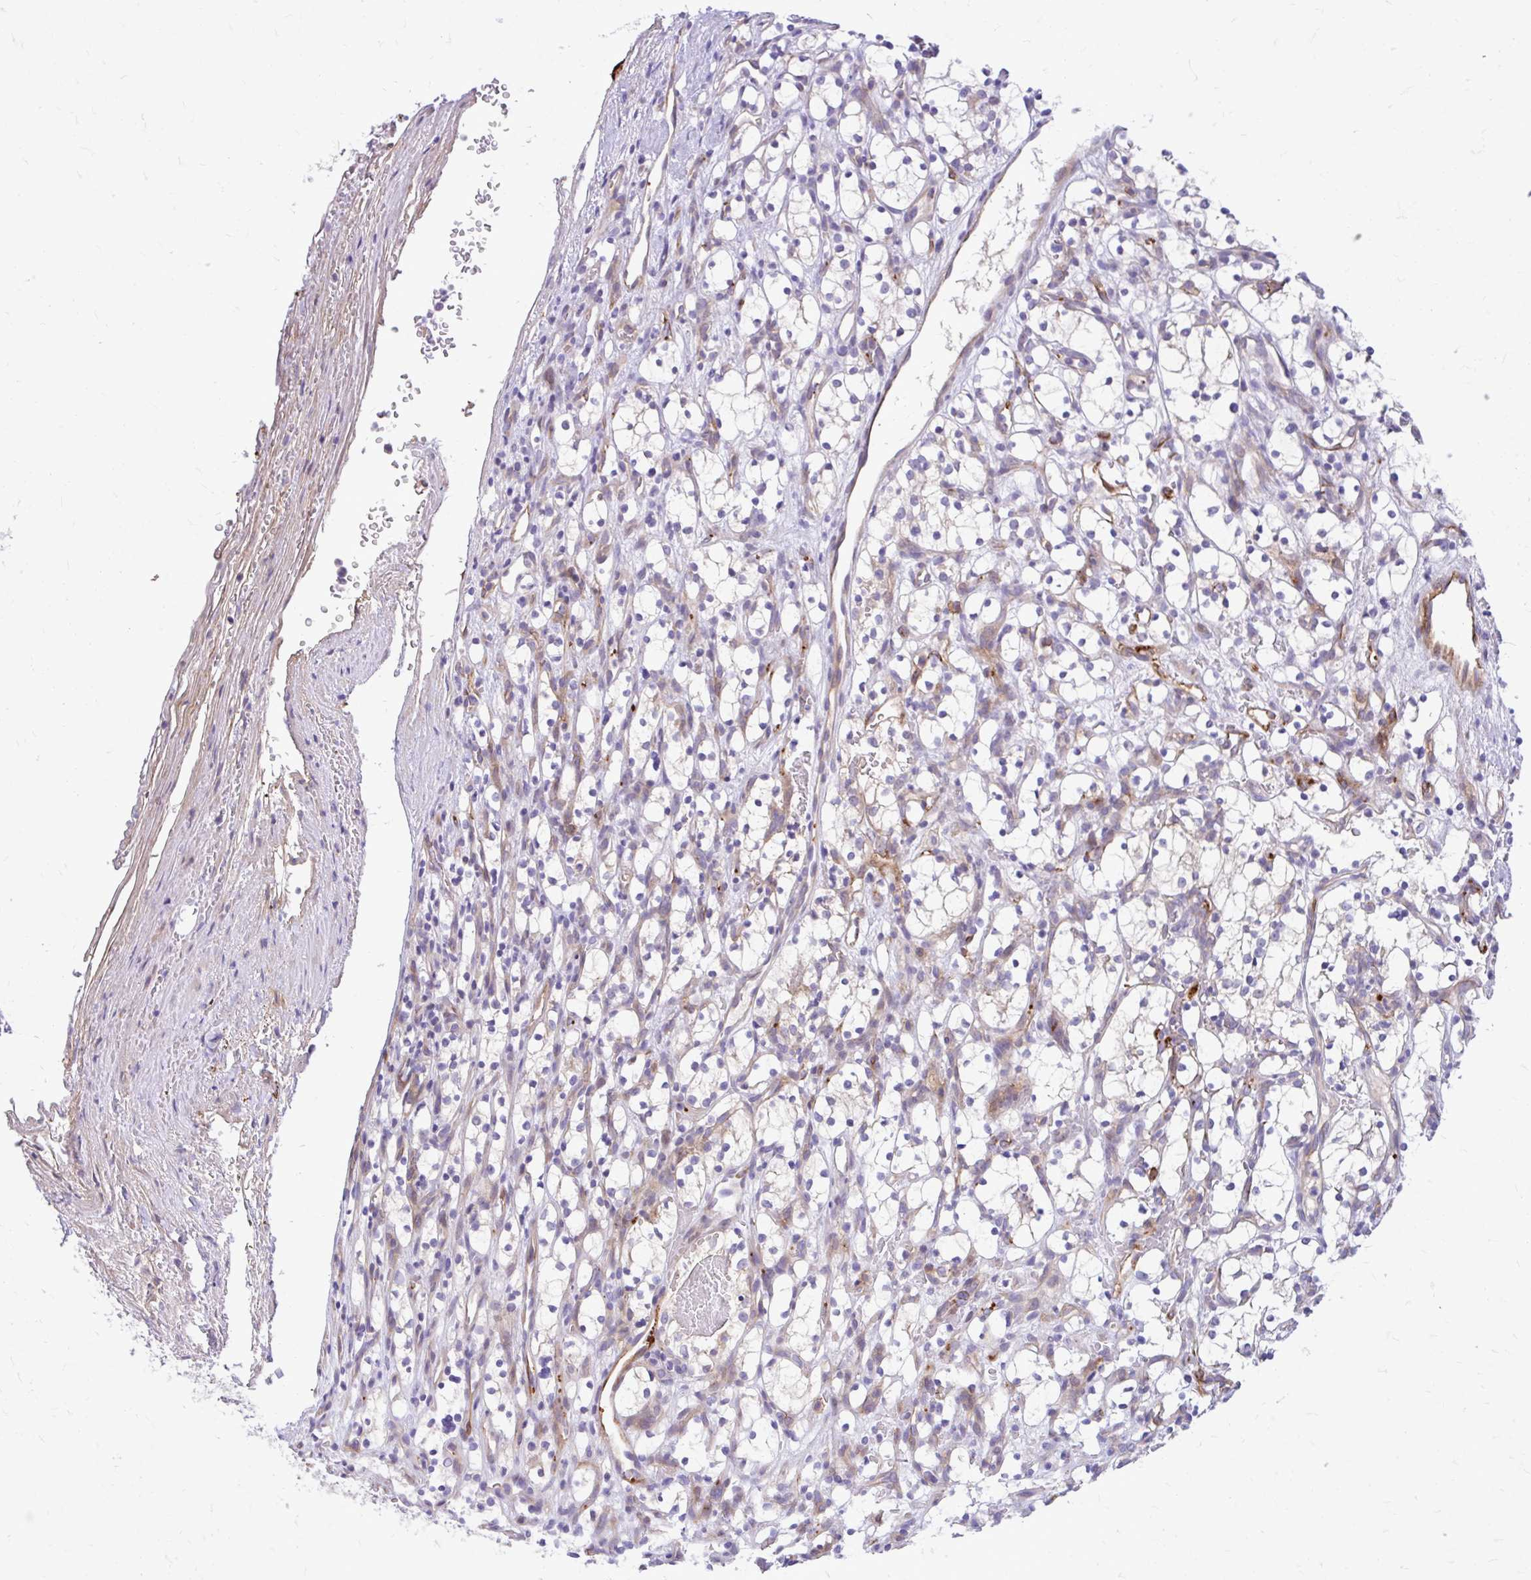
{"staining": {"intensity": "negative", "quantity": "none", "location": "none"}, "tissue": "renal cancer", "cell_type": "Tumor cells", "image_type": "cancer", "snomed": [{"axis": "morphology", "description": "Adenocarcinoma, NOS"}, {"axis": "topography", "description": "Kidney"}], "caption": "A histopathology image of human adenocarcinoma (renal) is negative for staining in tumor cells.", "gene": "ESPNL", "patient": {"sex": "female", "age": 69}}